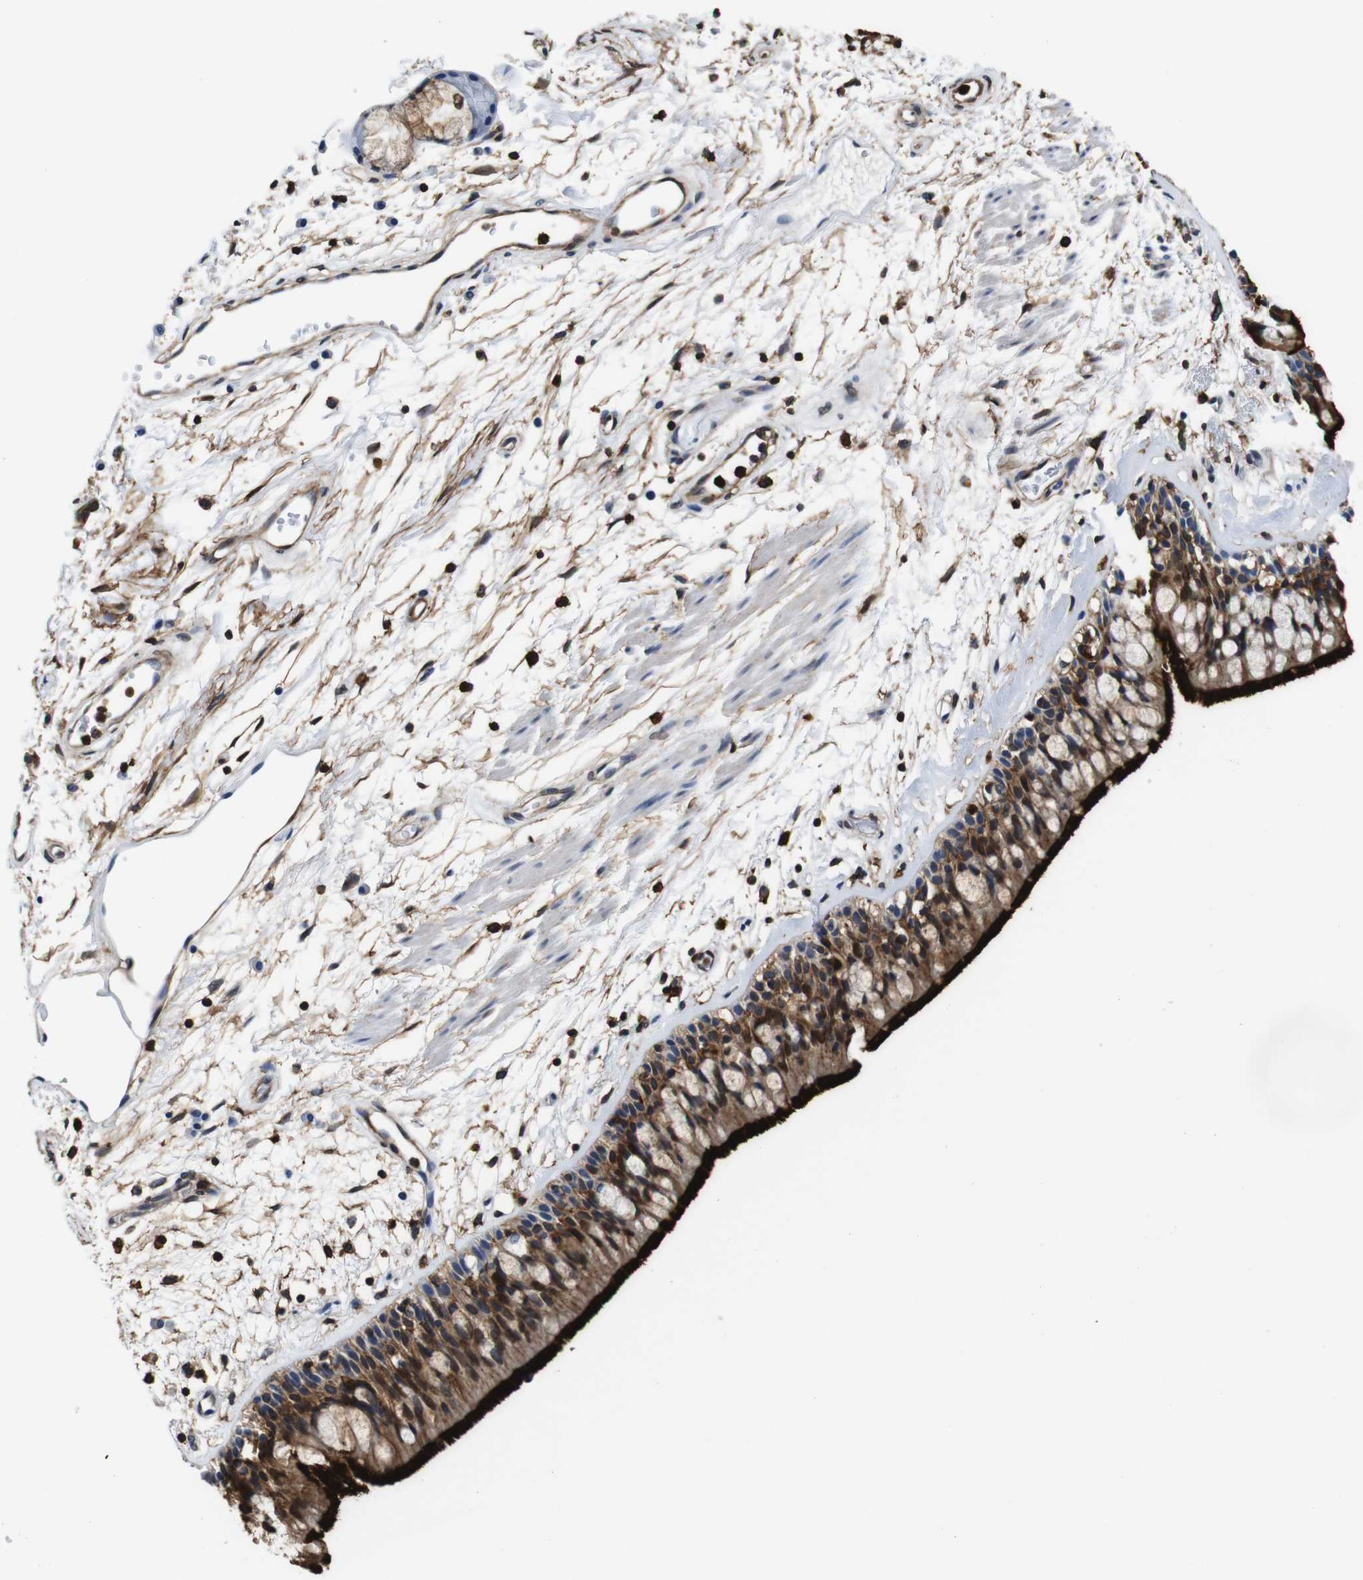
{"staining": {"intensity": "strong", "quantity": ">75%", "location": "cytoplasmic/membranous"}, "tissue": "bronchus", "cell_type": "Respiratory epithelial cells", "image_type": "normal", "snomed": [{"axis": "morphology", "description": "Normal tissue, NOS"}, {"axis": "morphology", "description": "Adenocarcinoma, NOS"}, {"axis": "topography", "description": "Bronchus"}, {"axis": "topography", "description": "Lung"}], "caption": "An immunohistochemistry photomicrograph of normal tissue is shown. Protein staining in brown labels strong cytoplasmic/membranous positivity in bronchus within respiratory epithelial cells. (Stains: DAB (3,3'-diaminobenzidine) in brown, nuclei in blue, Microscopy: brightfield microscopy at high magnification).", "gene": "ANXA1", "patient": {"sex": "female", "age": 54}}